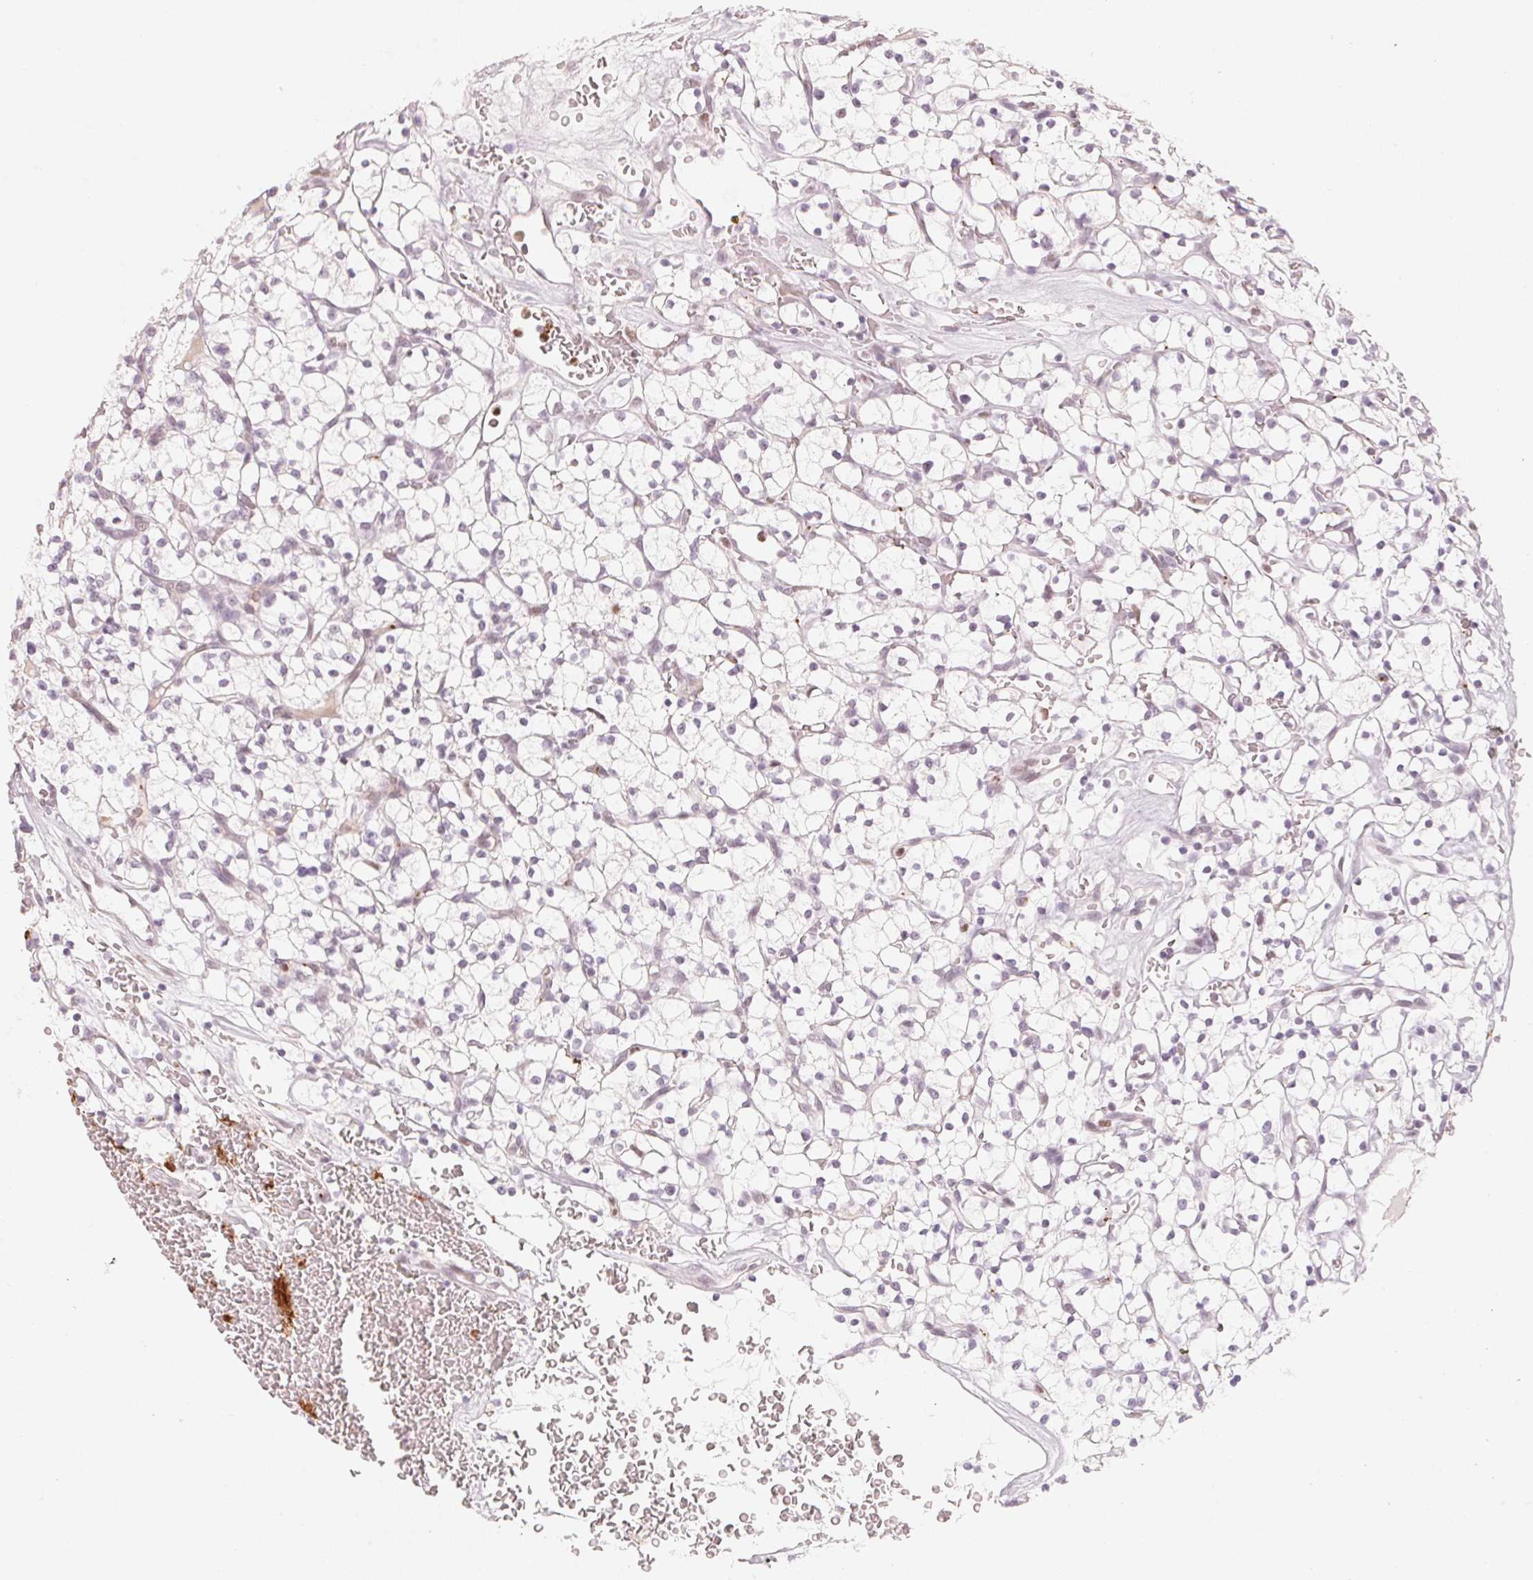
{"staining": {"intensity": "negative", "quantity": "none", "location": "none"}, "tissue": "renal cancer", "cell_type": "Tumor cells", "image_type": "cancer", "snomed": [{"axis": "morphology", "description": "Adenocarcinoma, NOS"}, {"axis": "topography", "description": "Kidney"}], "caption": "The histopathology image displays no significant positivity in tumor cells of renal cancer (adenocarcinoma).", "gene": "ARHGAP22", "patient": {"sex": "female", "age": 64}}